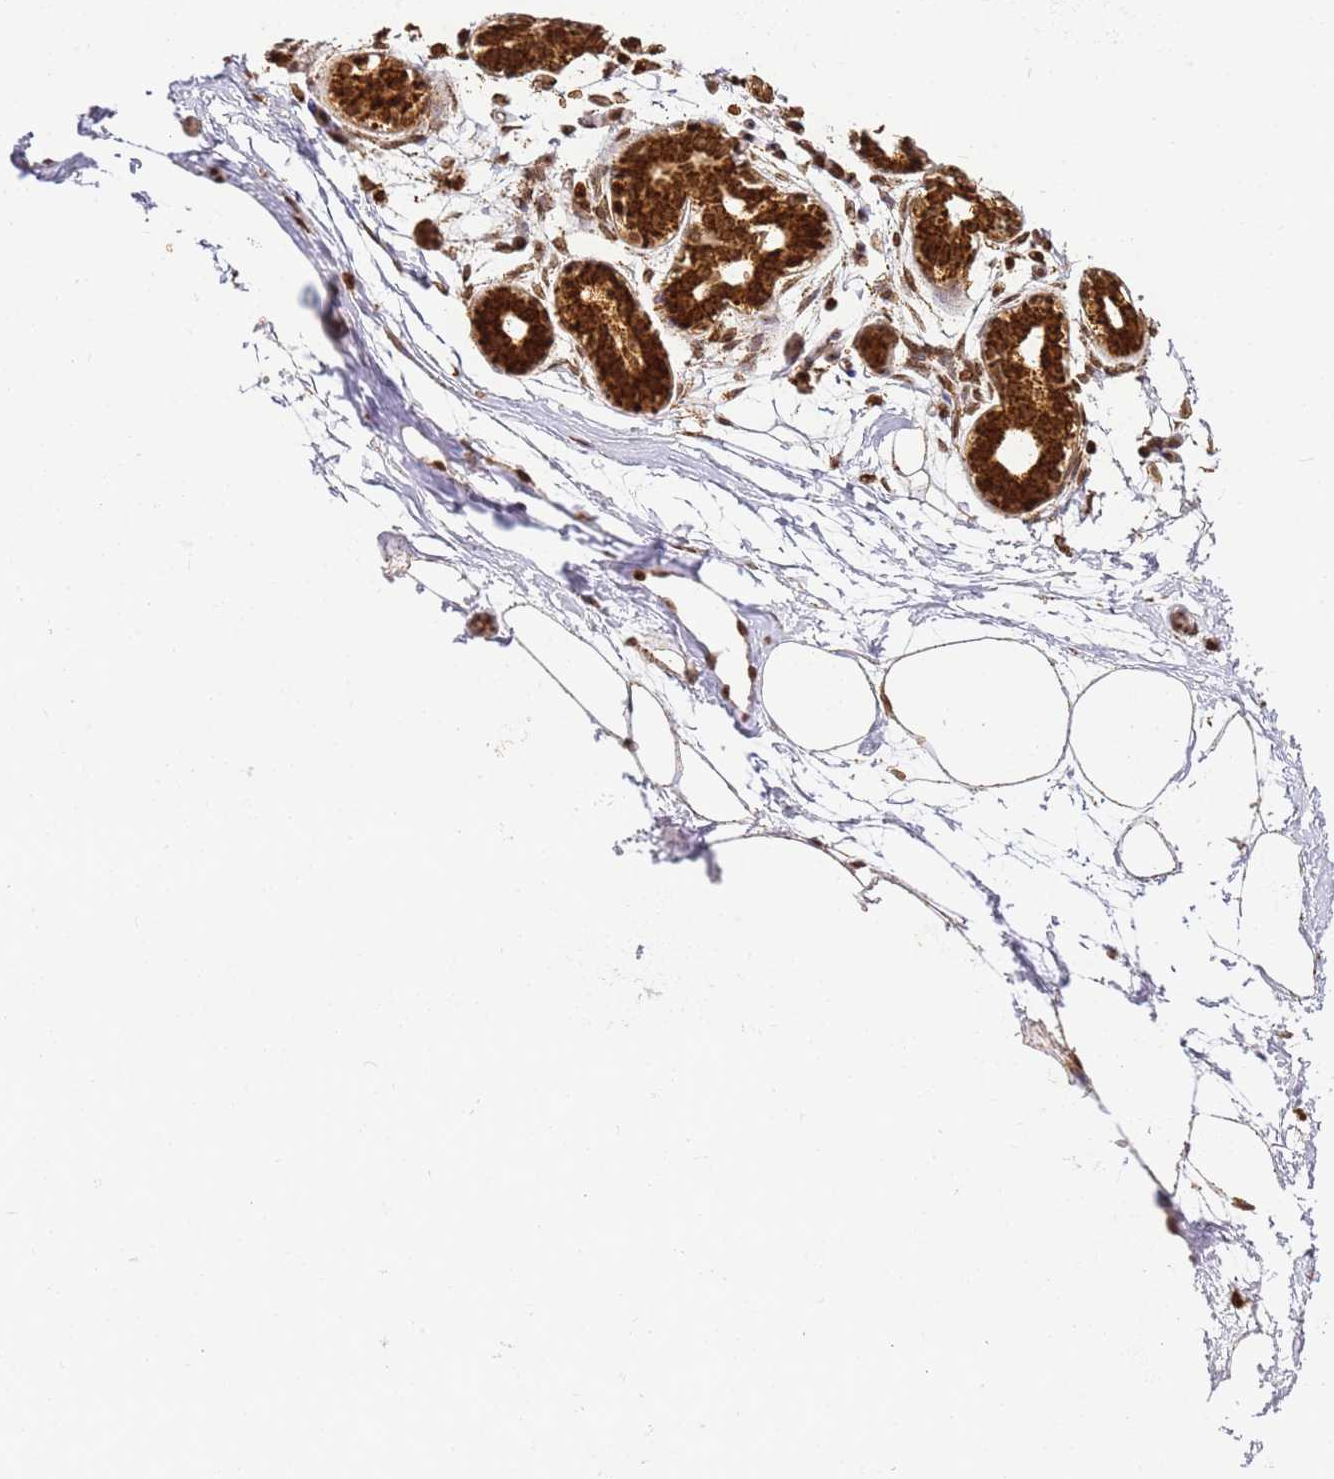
{"staining": {"intensity": "moderate", "quantity": "<25%", "location": "cytoplasmic/membranous"}, "tissue": "breast", "cell_type": "Adipocytes", "image_type": "normal", "snomed": [{"axis": "morphology", "description": "Normal tissue, NOS"}, {"axis": "topography", "description": "Breast"}], "caption": "This is a histology image of IHC staining of normal breast, which shows moderate expression in the cytoplasmic/membranous of adipocytes.", "gene": "HSPE1", "patient": {"sex": "female", "age": 45}}